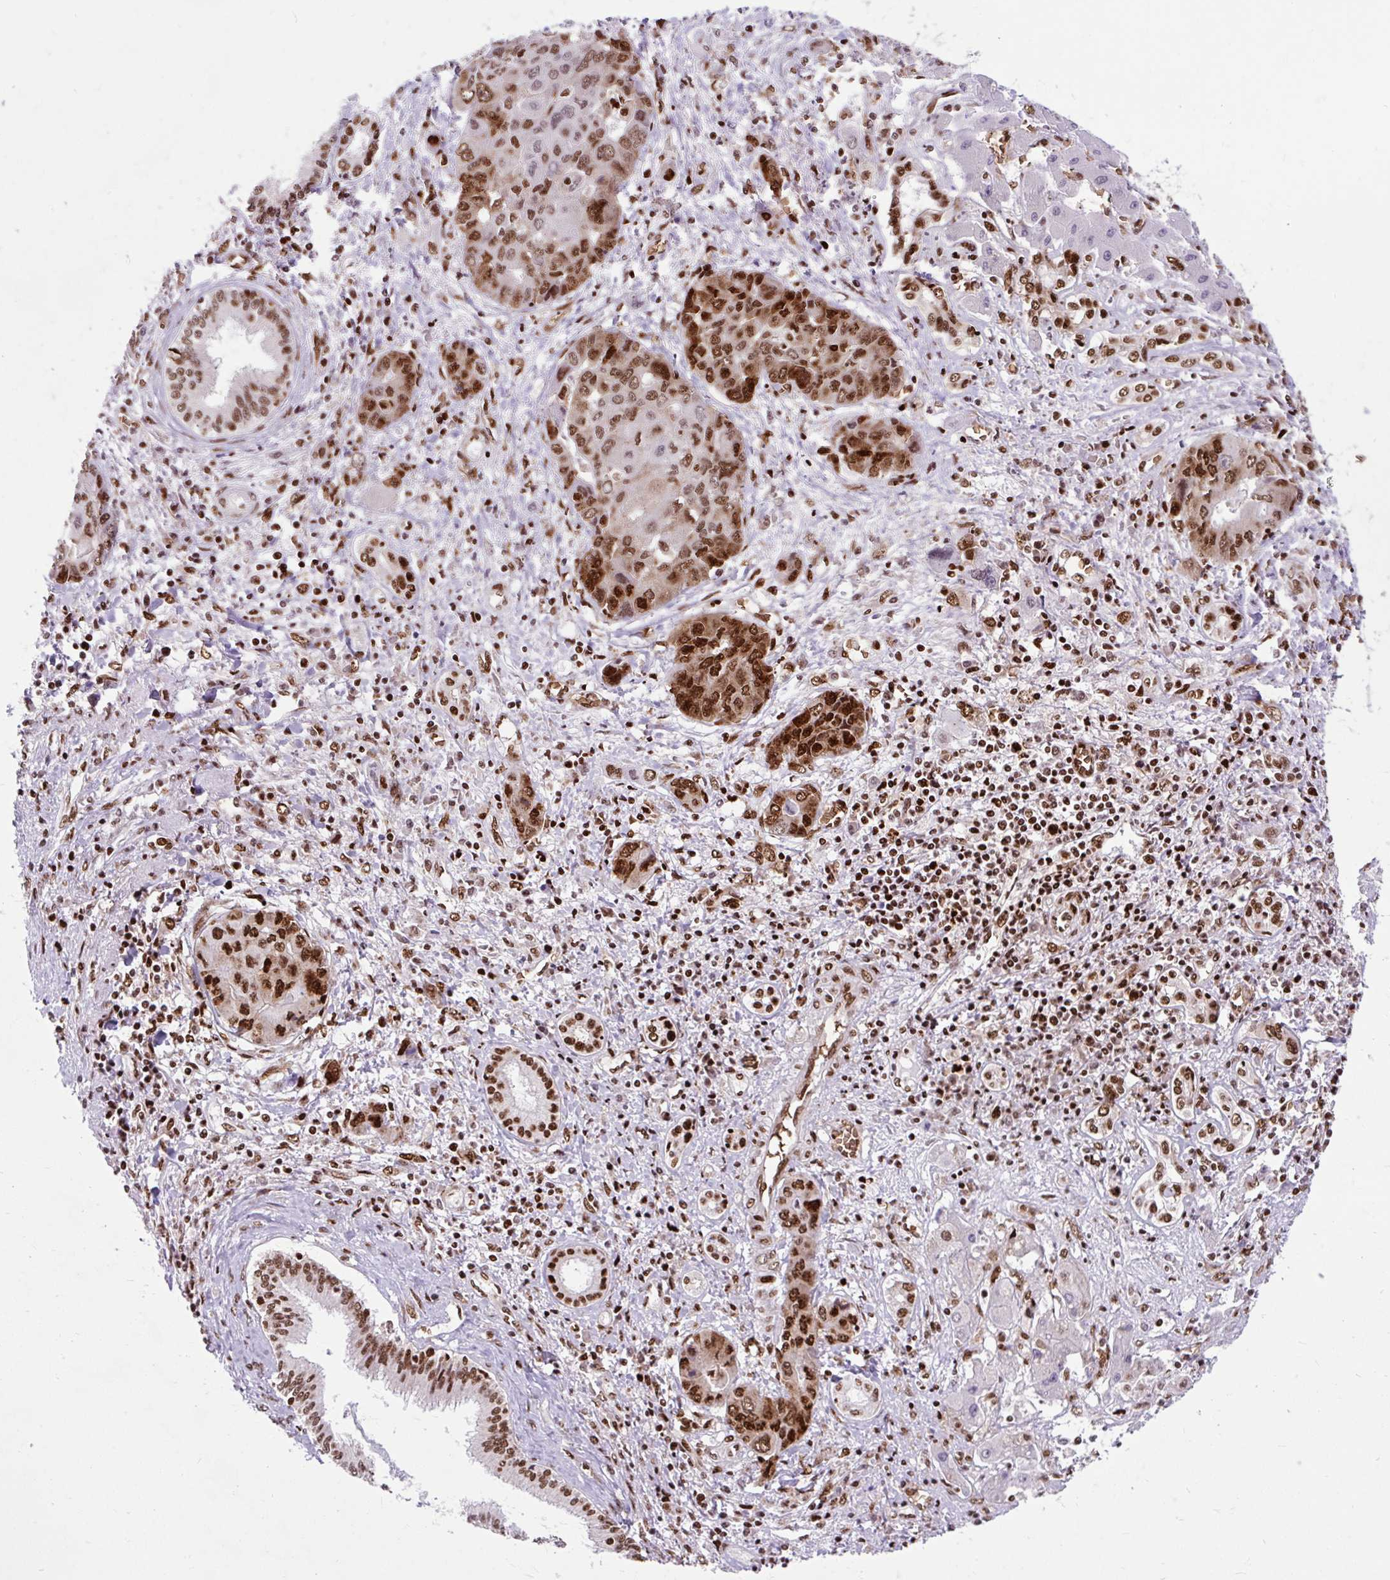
{"staining": {"intensity": "moderate", "quantity": ">75%", "location": "nuclear"}, "tissue": "liver cancer", "cell_type": "Tumor cells", "image_type": "cancer", "snomed": [{"axis": "morphology", "description": "Cholangiocarcinoma"}, {"axis": "topography", "description": "Liver"}], "caption": "This micrograph displays cholangiocarcinoma (liver) stained with IHC to label a protein in brown. The nuclear of tumor cells show moderate positivity for the protein. Nuclei are counter-stained blue.", "gene": "FUS", "patient": {"sex": "male", "age": 67}}